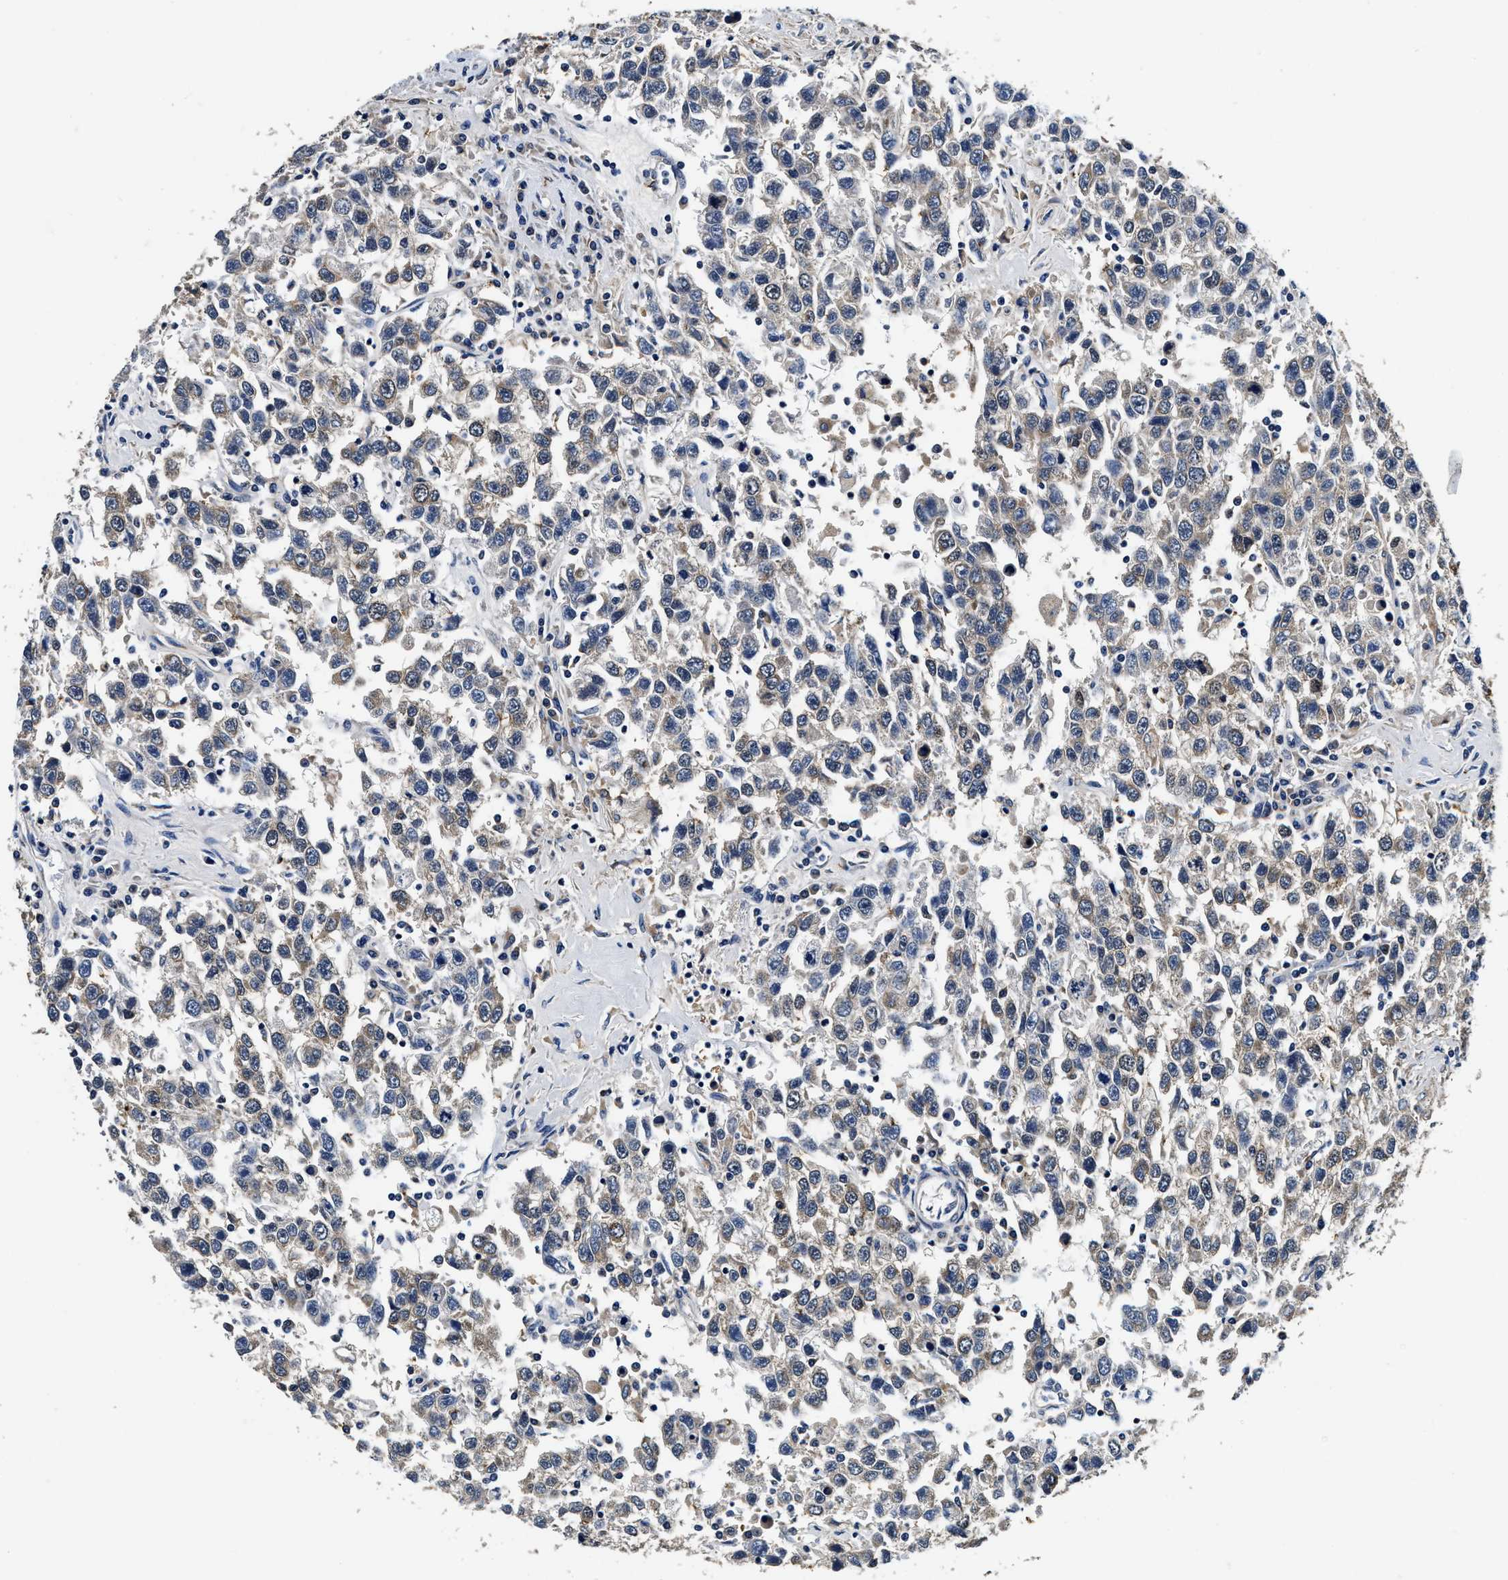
{"staining": {"intensity": "negative", "quantity": "none", "location": "none"}, "tissue": "testis cancer", "cell_type": "Tumor cells", "image_type": "cancer", "snomed": [{"axis": "morphology", "description": "Seminoma, NOS"}, {"axis": "topography", "description": "Testis"}], "caption": "The micrograph exhibits no significant staining in tumor cells of seminoma (testis).", "gene": "PI4KB", "patient": {"sex": "male", "age": 41}}